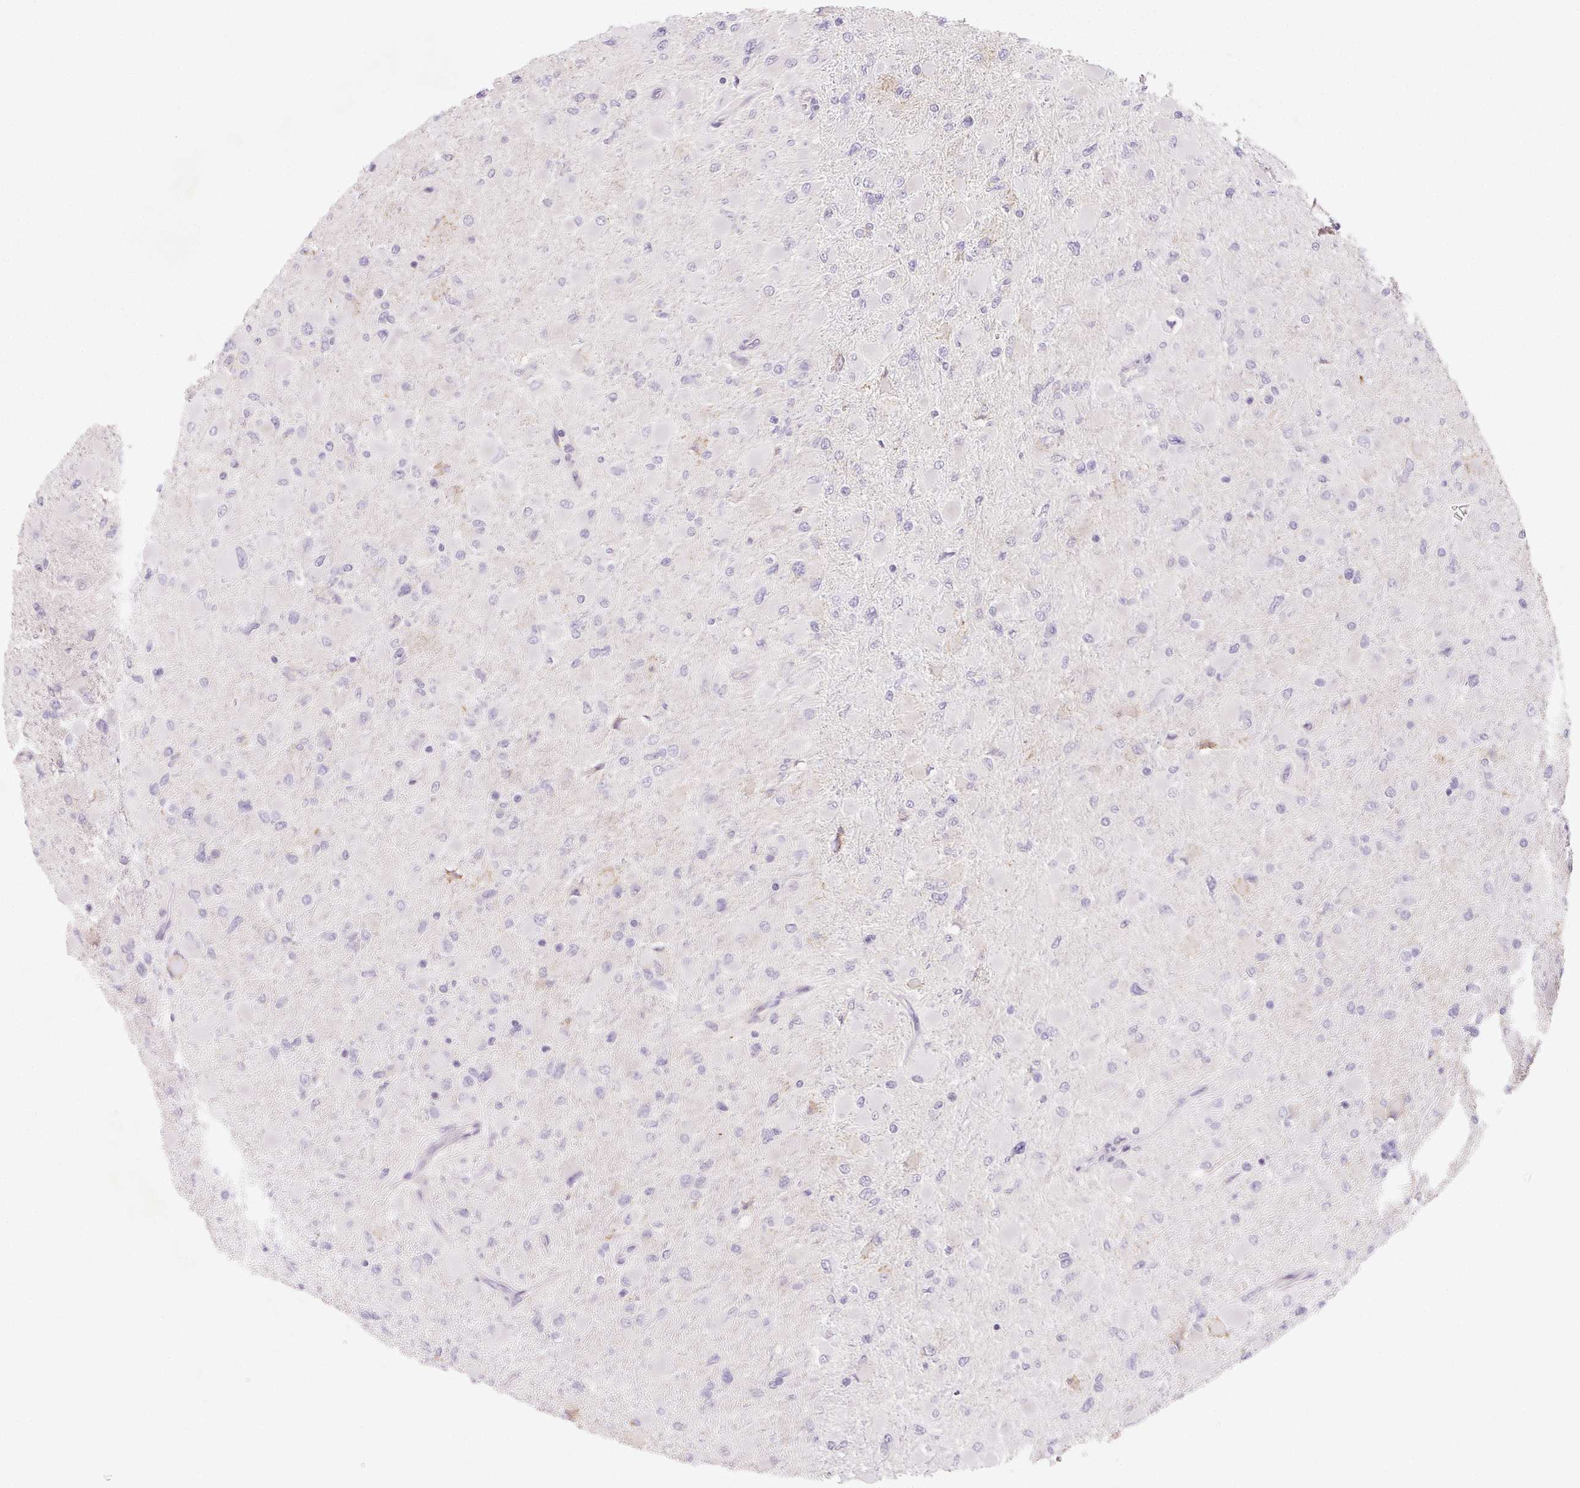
{"staining": {"intensity": "negative", "quantity": "none", "location": "none"}, "tissue": "glioma", "cell_type": "Tumor cells", "image_type": "cancer", "snomed": [{"axis": "morphology", "description": "Glioma, malignant, High grade"}, {"axis": "topography", "description": "Cerebral cortex"}], "caption": "This is an immunohistochemistry (IHC) image of malignant glioma (high-grade). There is no positivity in tumor cells.", "gene": "LRRC23", "patient": {"sex": "female", "age": 36}}